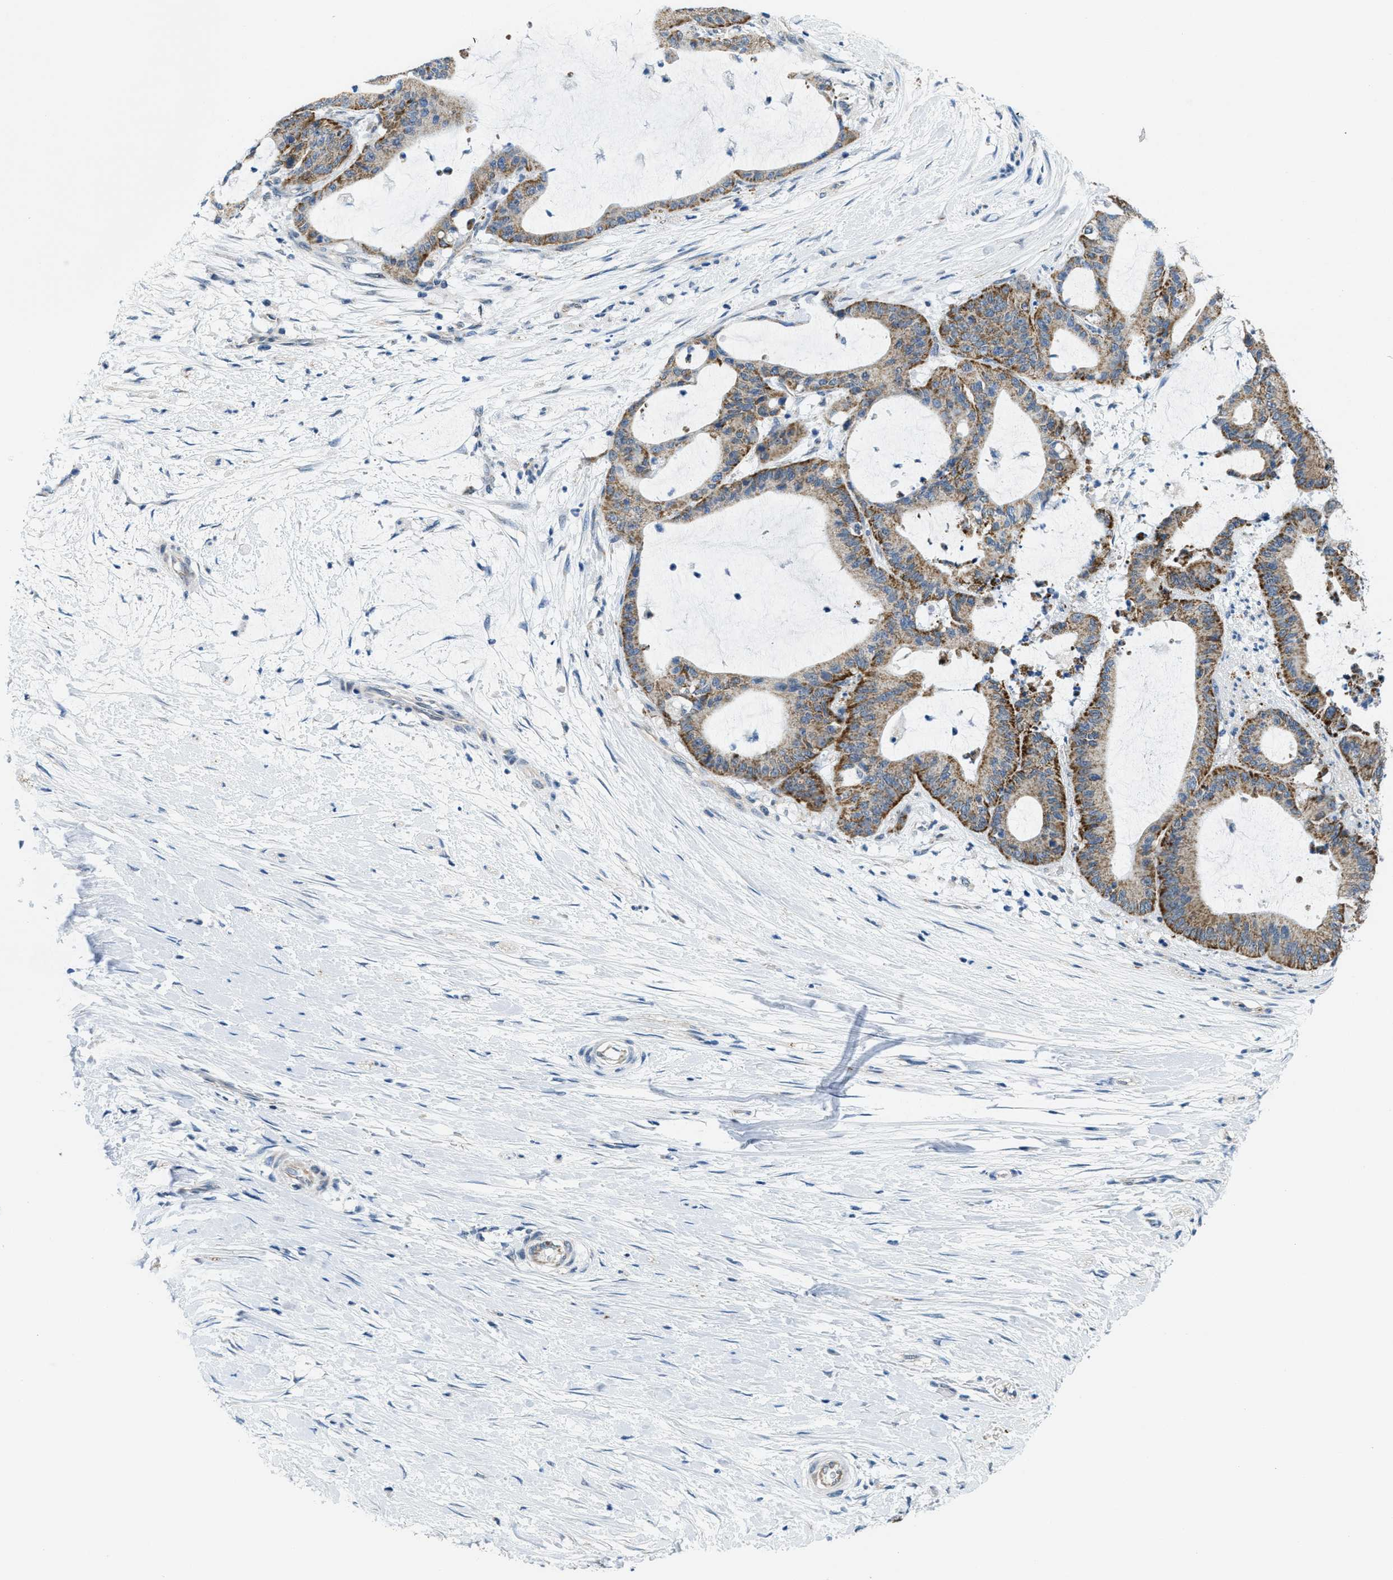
{"staining": {"intensity": "moderate", "quantity": ">75%", "location": "cytoplasmic/membranous"}, "tissue": "liver cancer", "cell_type": "Tumor cells", "image_type": "cancer", "snomed": [{"axis": "morphology", "description": "Cholangiocarcinoma"}, {"axis": "topography", "description": "Liver"}], "caption": "A high-resolution micrograph shows immunohistochemistry staining of liver cholangiocarcinoma, which exhibits moderate cytoplasmic/membranous staining in about >75% of tumor cells.", "gene": "TOMM70", "patient": {"sex": "female", "age": 73}}